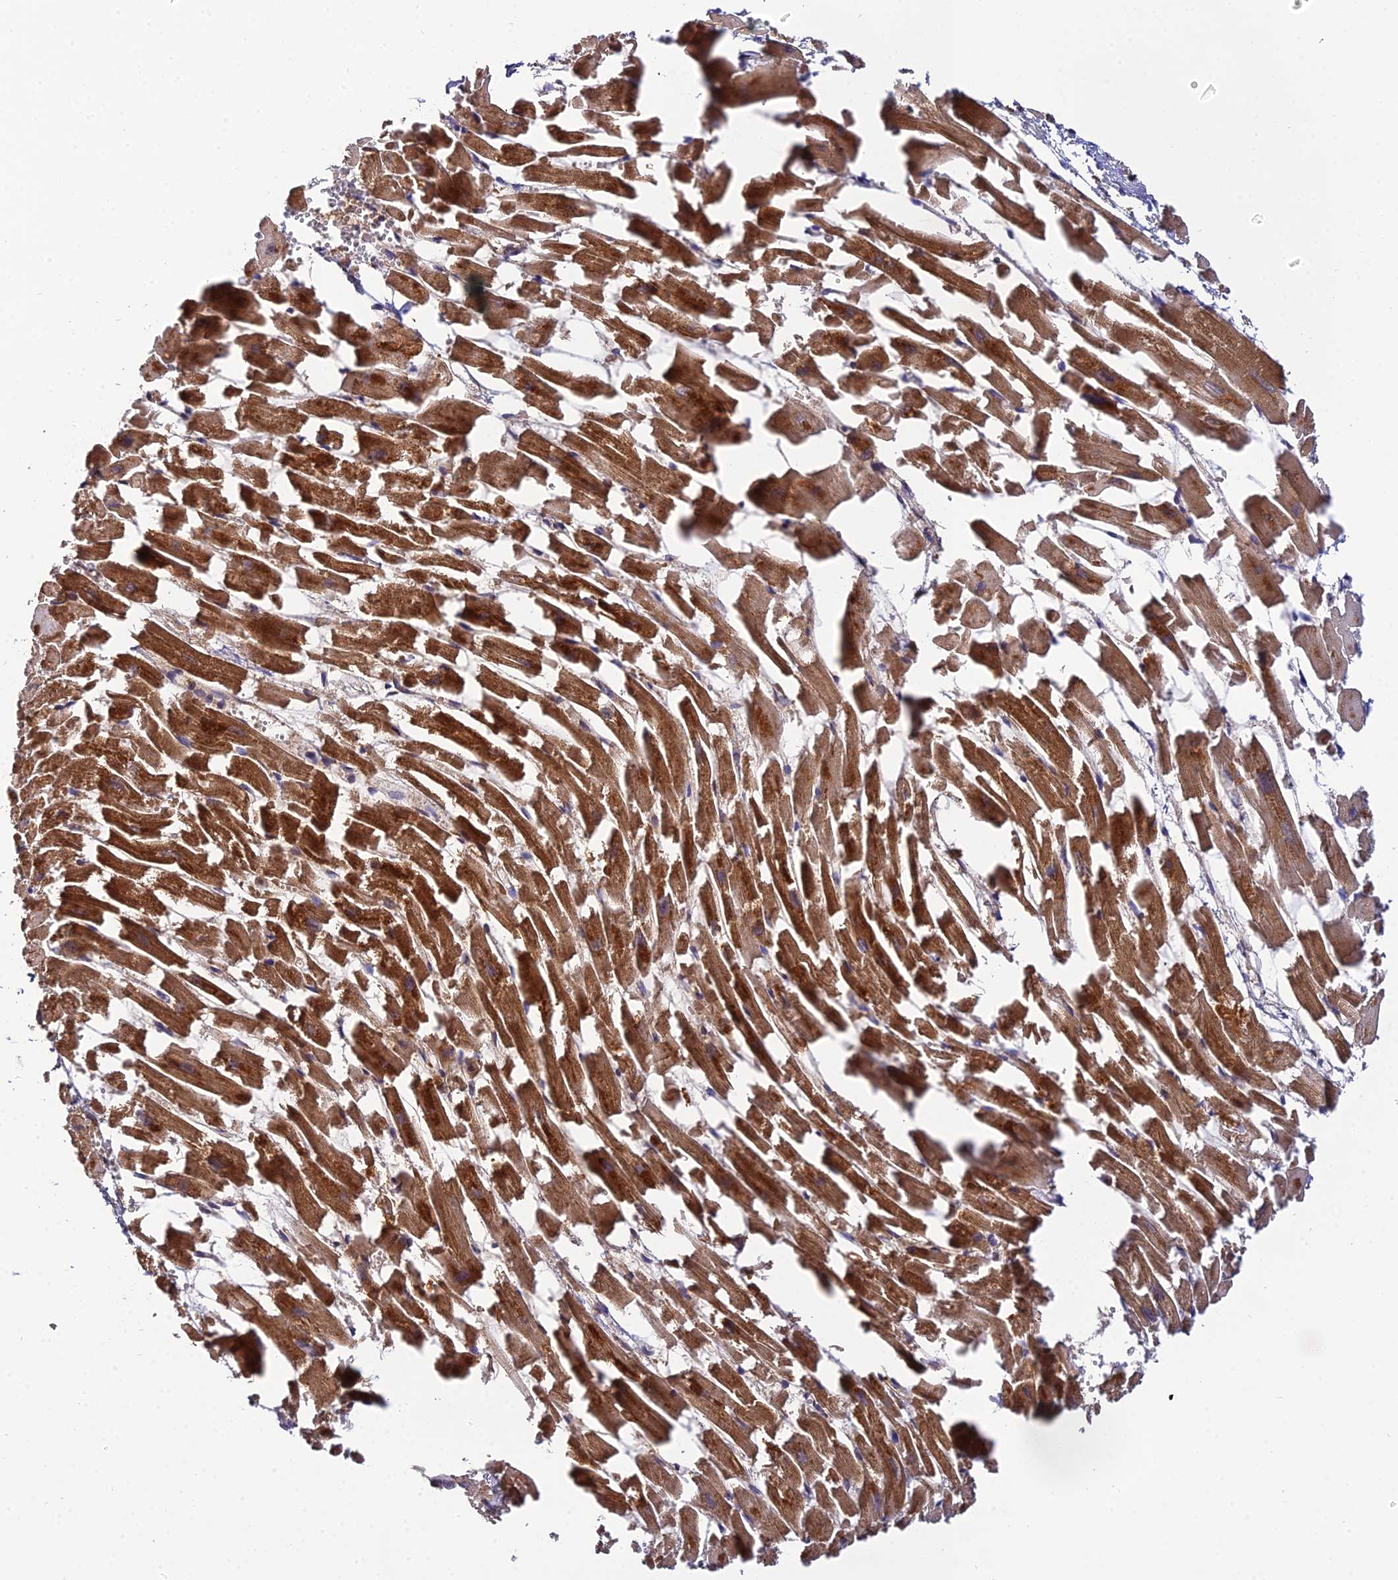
{"staining": {"intensity": "strong", "quantity": ">75%", "location": "cytoplasmic/membranous"}, "tissue": "heart muscle", "cell_type": "Cardiomyocytes", "image_type": "normal", "snomed": [{"axis": "morphology", "description": "Normal tissue, NOS"}, {"axis": "topography", "description": "Heart"}], "caption": "Protein staining of benign heart muscle displays strong cytoplasmic/membranous positivity in approximately >75% of cardiomyocytes. The staining was performed using DAB (3,3'-diaminobenzidine) to visualize the protein expression in brown, while the nuclei were stained in blue with hematoxylin (Magnification: 20x).", "gene": "ACOT1", "patient": {"sex": "female", "age": 64}}